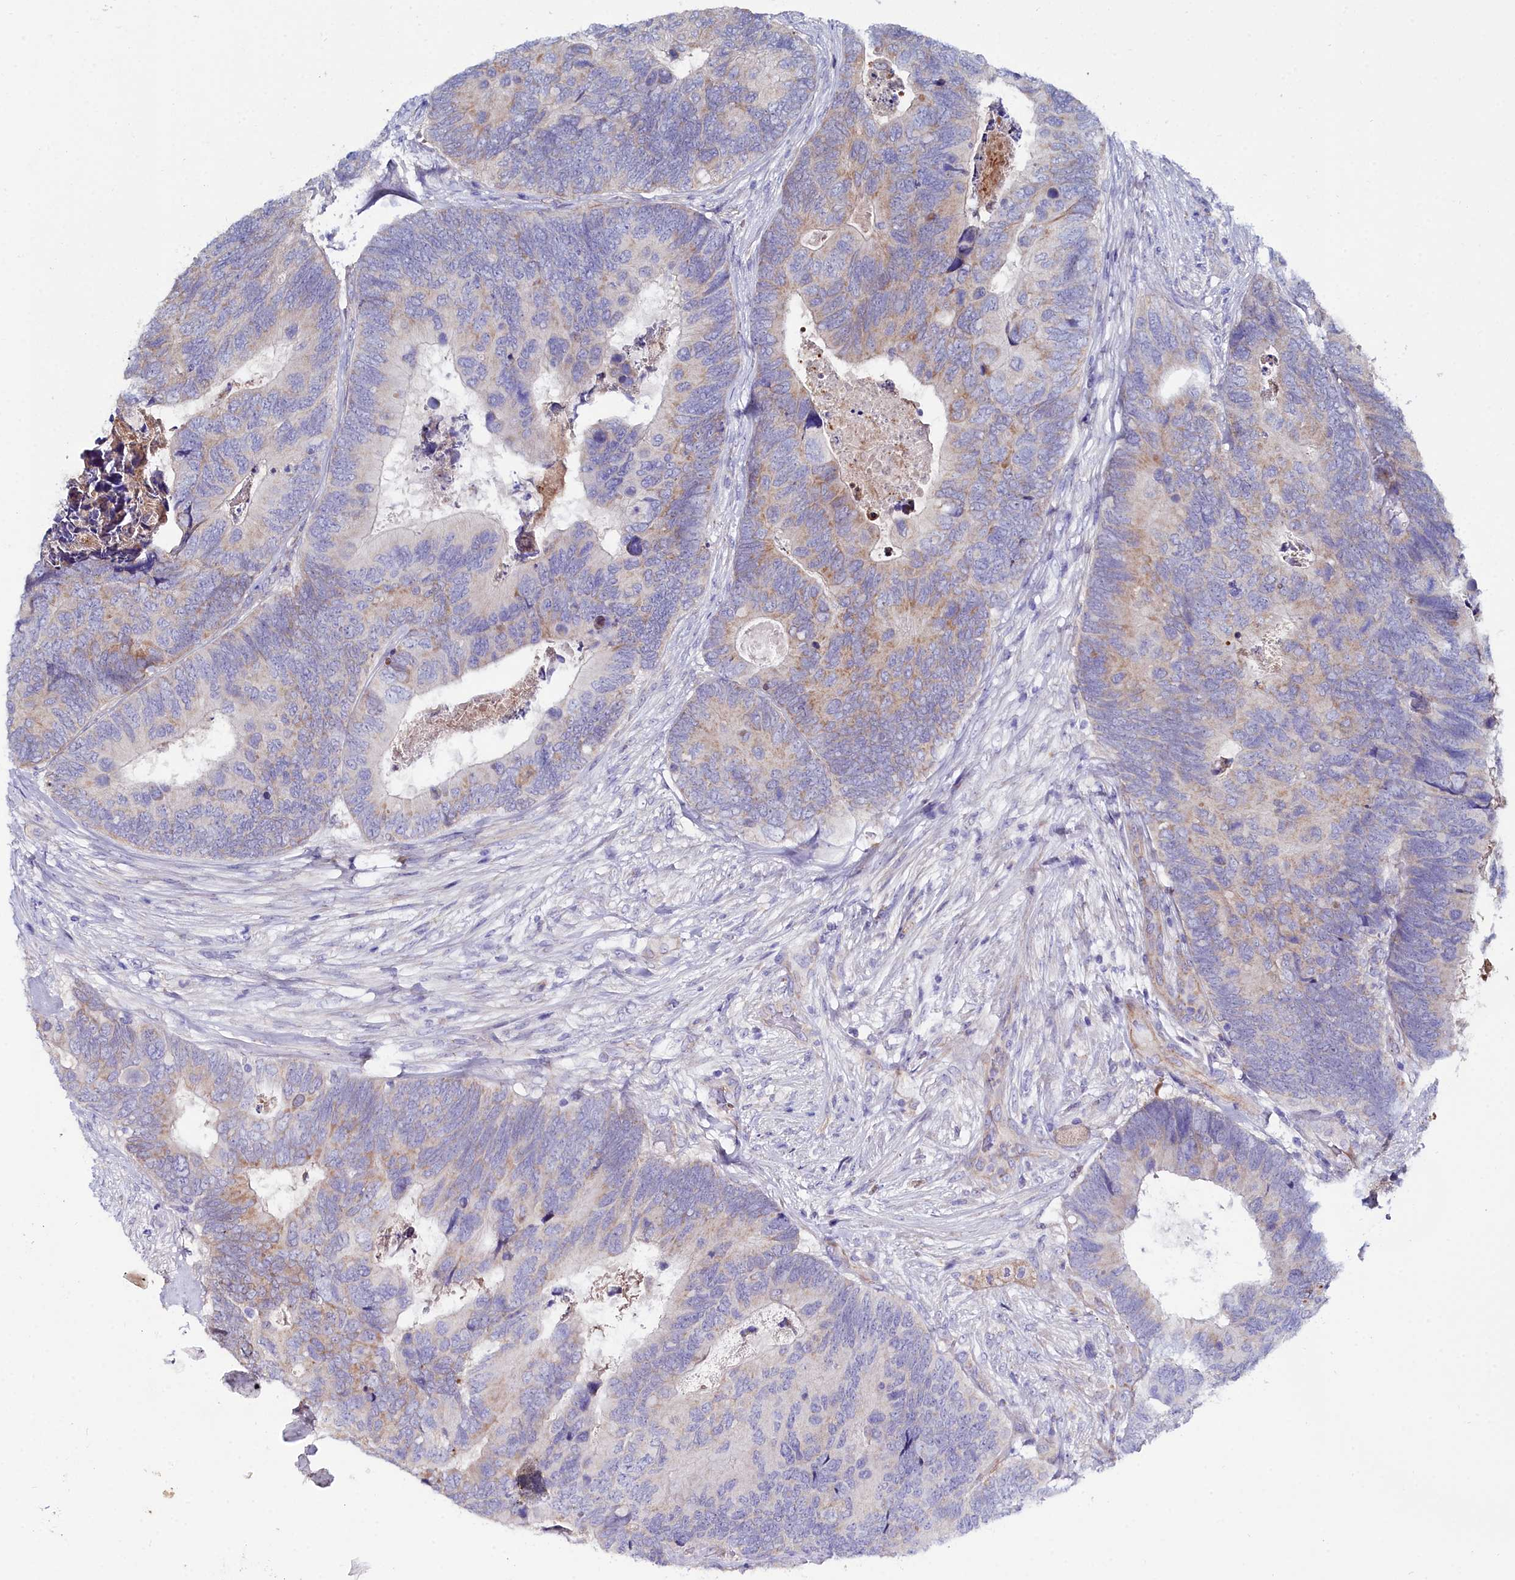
{"staining": {"intensity": "moderate", "quantity": "<25%", "location": "cytoplasmic/membranous"}, "tissue": "colorectal cancer", "cell_type": "Tumor cells", "image_type": "cancer", "snomed": [{"axis": "morphology", "description": "Adenocarcinoma, NOS"}, {"axis": "topography", "description": "Colon"}], "caption": "This is a photomicrograph of immunohistochemistry (IHC) staining of colorectal cancer, which shows moderate positivity in the cytoplasmic/membranous of tumor cells.", "gene": "SLC49A3", "patient": {"sex": "female", "age": 67}}